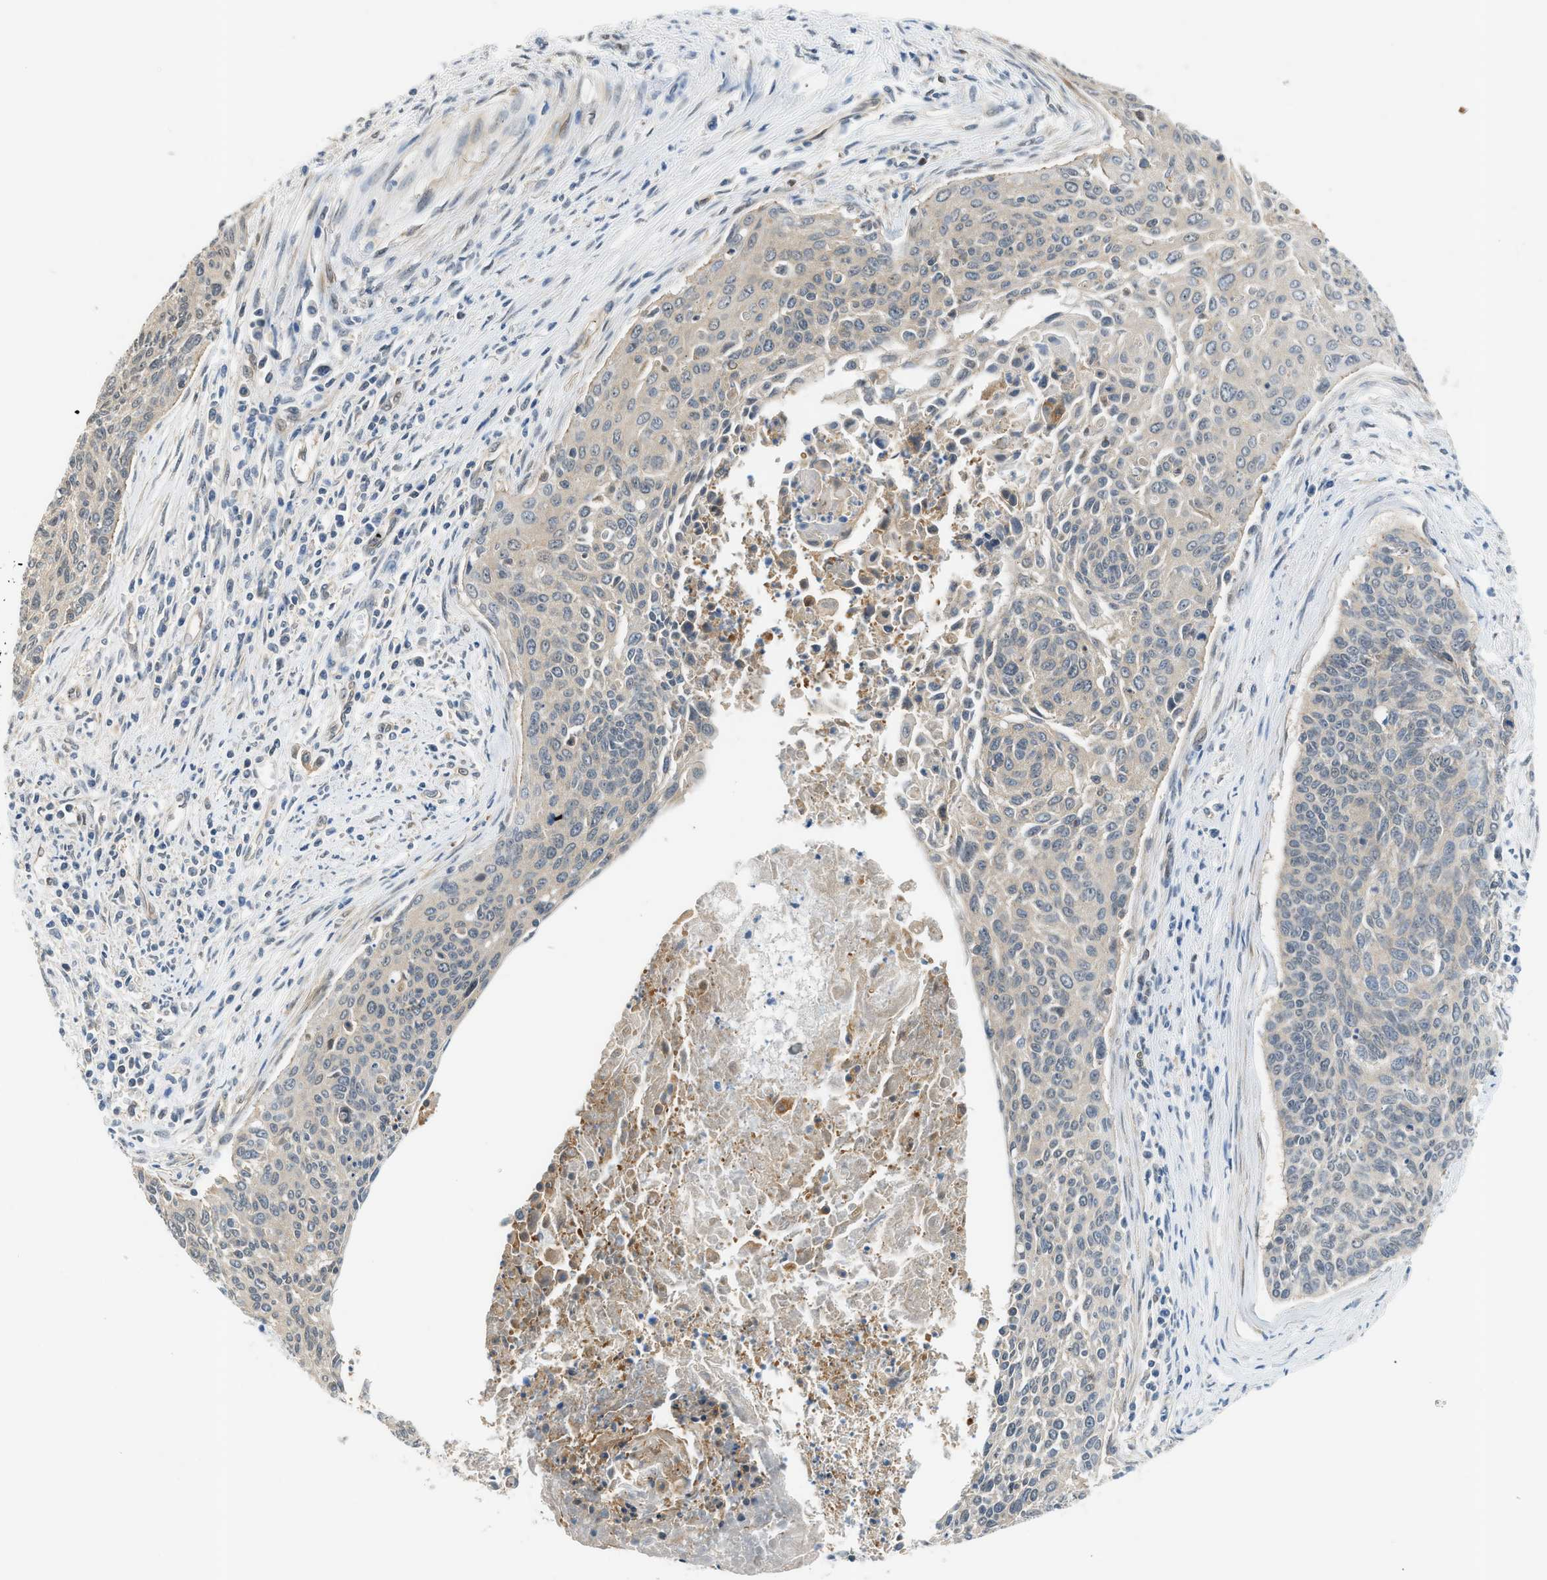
{"staining": {"intensity": "weak", "quantity": ">75%", "location": "cytoplasmic/membranous"}, "tissue": "cervical cancer", "cell_type": "Tumor cells", "image_type": "cancer", "snomed": [{"axis": "morphology", "description": "Squamous cell carcinoma, NOS"}, {"axis": "topography", "description": "Cervix"}], "caption": "A high-resolution image shows immunohistochemistry staining of squamous cell carcinoma (cervical), which displays weak cytoplasmic/membranous staining in approximately >75% of tumor cells.", "gene": "CBLB", "patient": {"sex": "female", "age": 55}}